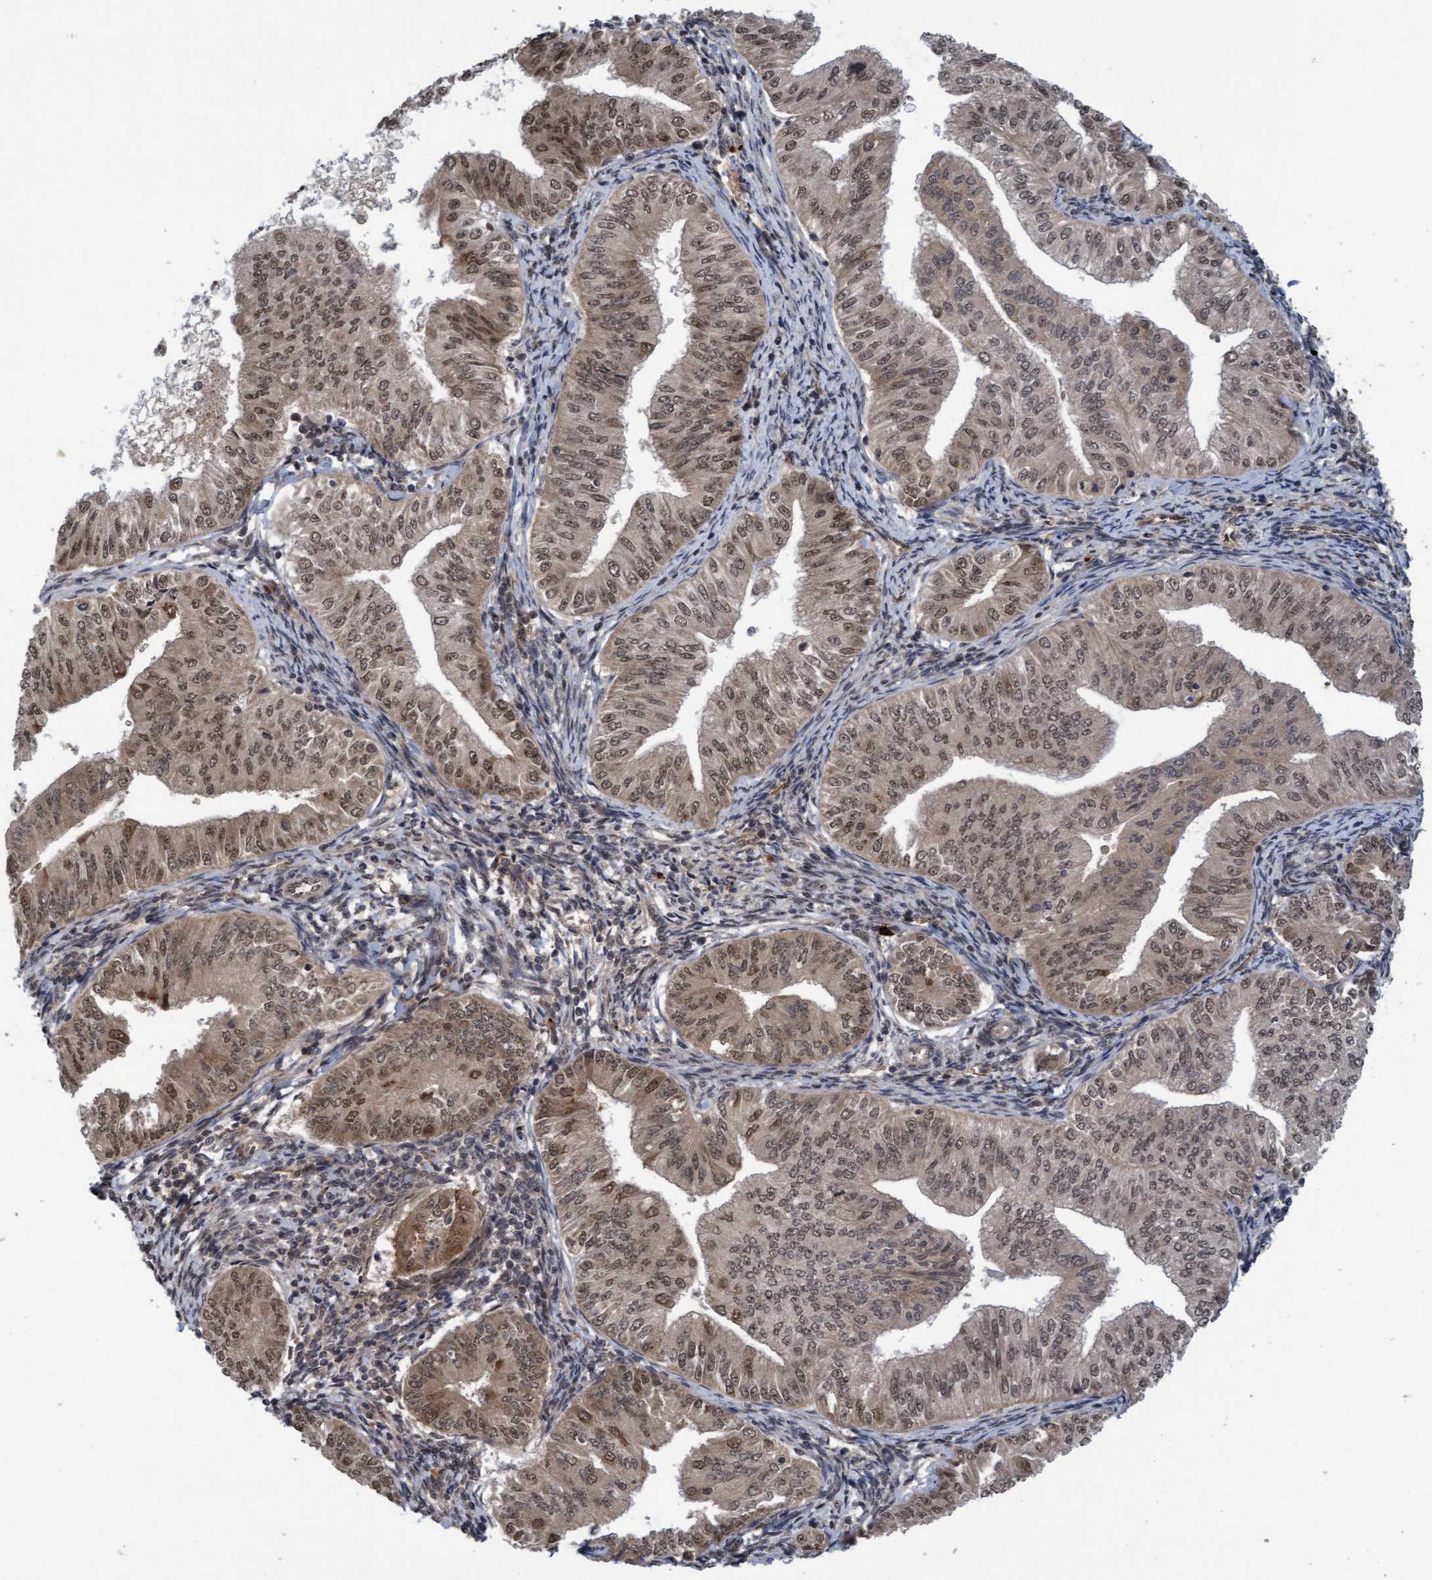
{"staining": {"intensity": "moderate", "quantity": ">75%", "location": "cytoplasmic/membranous,nuclear"}, "tissue": "endometrial cancer", "cell_type": "Tumor cells", "image_type": "cancer", "snomed": [{"axis": "morphology", "description": "Normal tissue, NOS"}, {"axis": "morphology", "description": "Adenocarcinoma, NOS"}, {"axis": "topography", "description": "Endometrium"}], "caption": "IHC image of neoplastic tissue: adenocarcinoma (endometrial) stained using immunohistochemistry demonstrates medium levels of moderate protein expression localized specifically in the cytoplasmic/membranous and nuclear of tumor cells, appearing as a cytoplasmic/membranous and nuclear brown color.", "gene": "WASF1", "patient": {"sex": "female", "age": 53}}